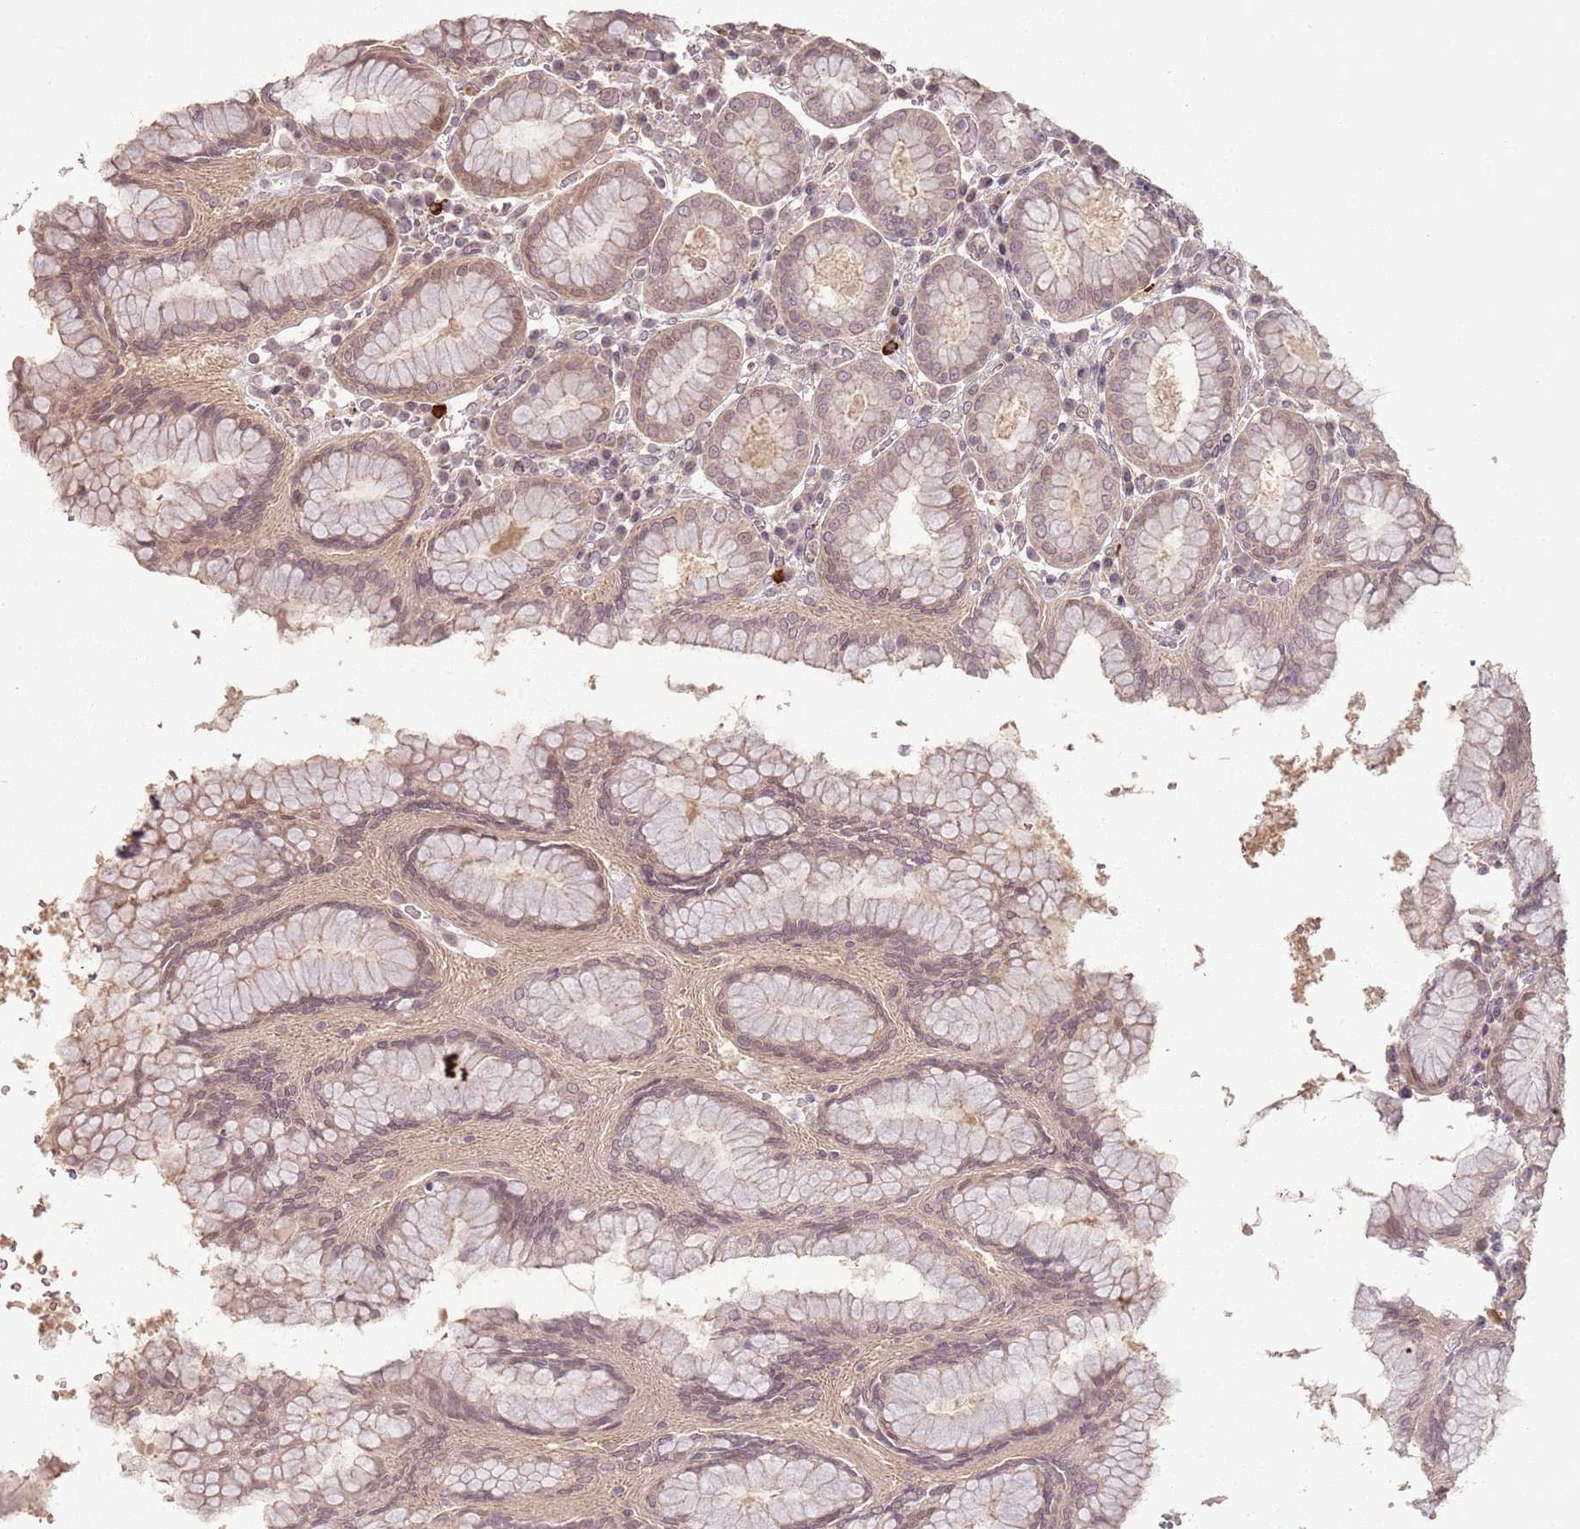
{"staining": {"intensity": "weak", "quantity": ">75%", "location": "cytoplasmic/membranous"}, "tissue": "stomach", "cell_type": "Glandular cells", "image_type": "normal", "snomed": [{"axis": "morphology", "description": "Normal tissue, NOS"}, {"axis": "topography", "description": "Stomach"}, {"axis": "topography", "description": "Stomach, lower"}], "caption": "The photomicrograph exhibits staining of unremarkable stomach, revealing weak cytoplasmic/membranous protein expression (brown color) within glandular cells. The staining was performed using DAB to visualize the protein expression in brown, while the nuclei were stained in blue with hematoxylin (Magnification: 20x).", "gene": "CCDC168", "patient": {"sex": "female", "age": 56}}